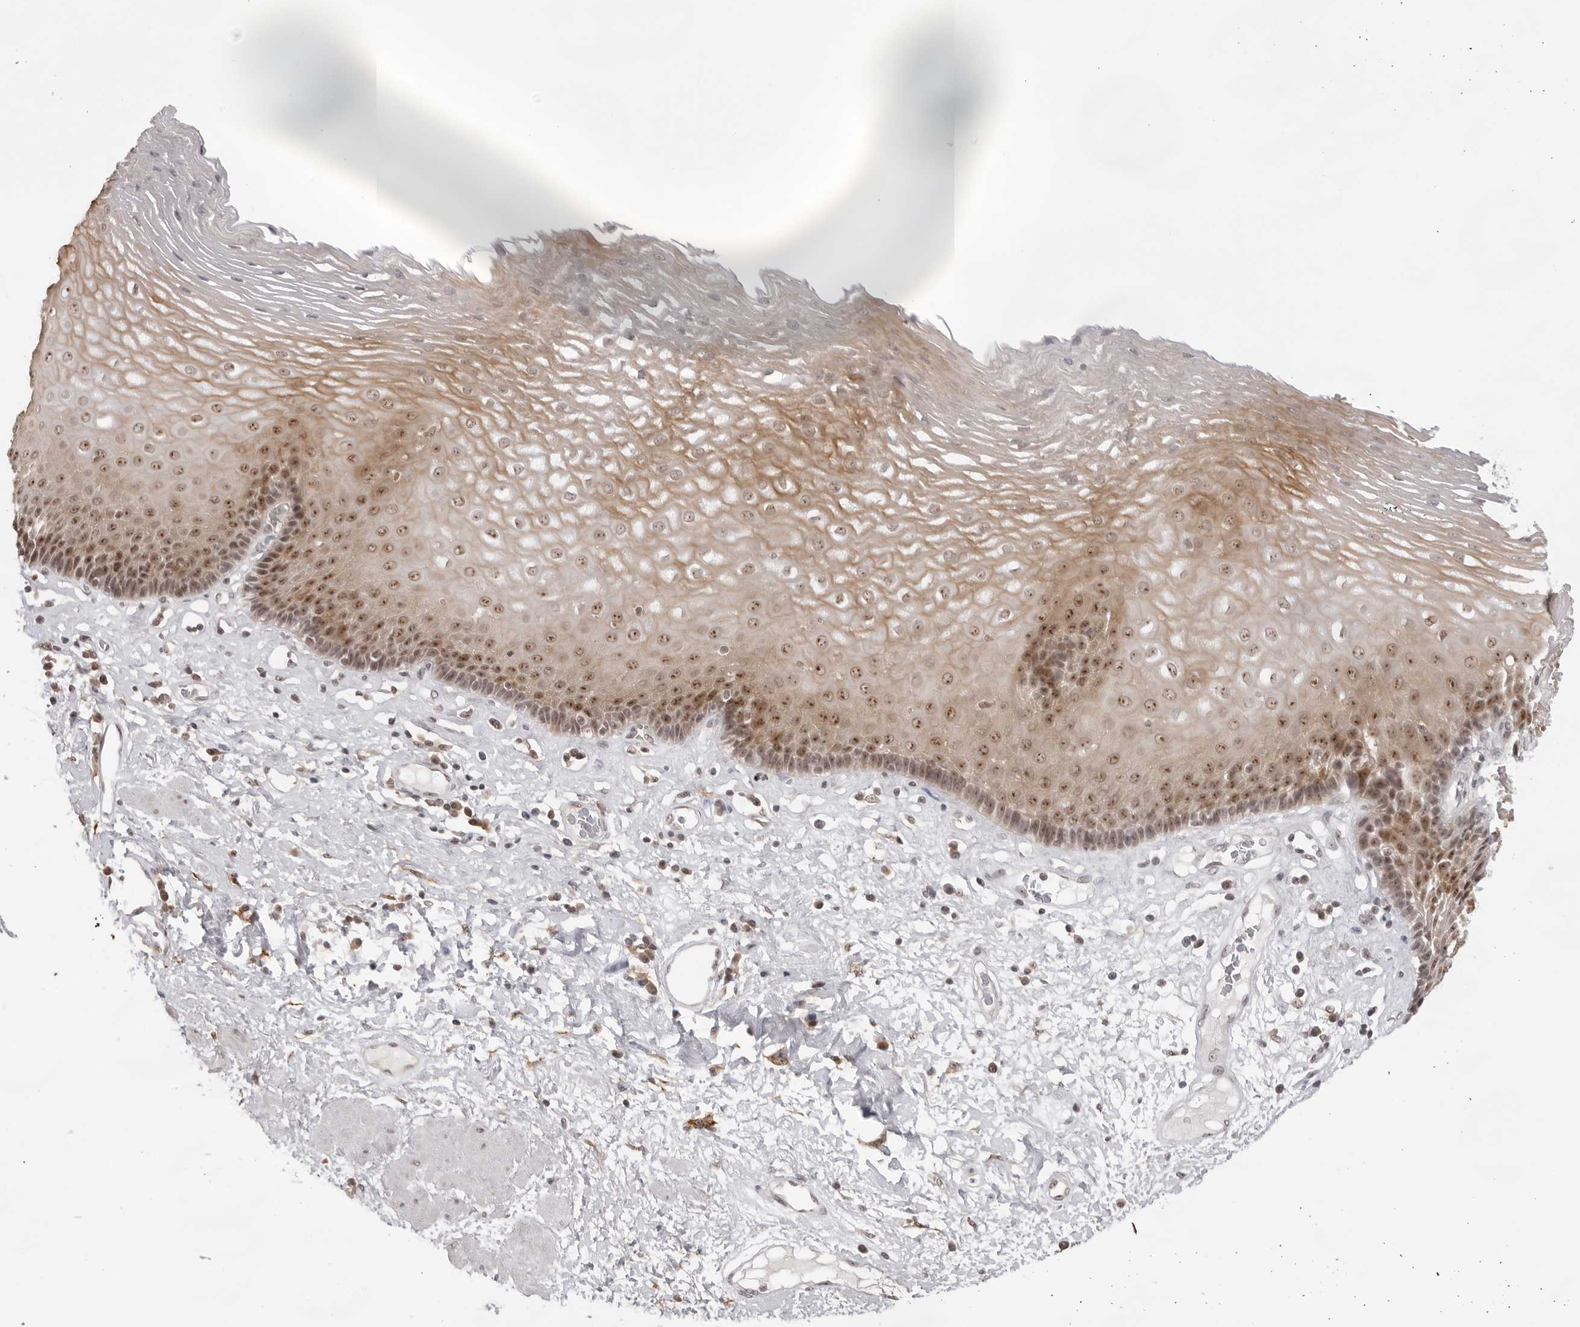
{"staining": {"intensity": "moderate", "quantity": ">75%", "location": "cytoplasmic/membranous,nuclear"}, "tissue": "esophagus", "cell_type": "Squamous epithelial cells", "image_type": "normal", "snomed": [{"axis": "morphology", "description": "Normal tissue, NOS"}, {"axis": "morphology", "description": "Adenocarcinoma, NOS"}, {"axis": "topography", "description": "Esophagus"}], "caption": "A micrograph of esophagus stained for a protein shows moderate cytoplasmic/membranous,nuclear brown staining in squamous epithelial cells. (Brightfield microscopy of DAB IHC at high magnification).", "gene": "EXOSC10", "patient": {"sex": "male", "age": 62}}